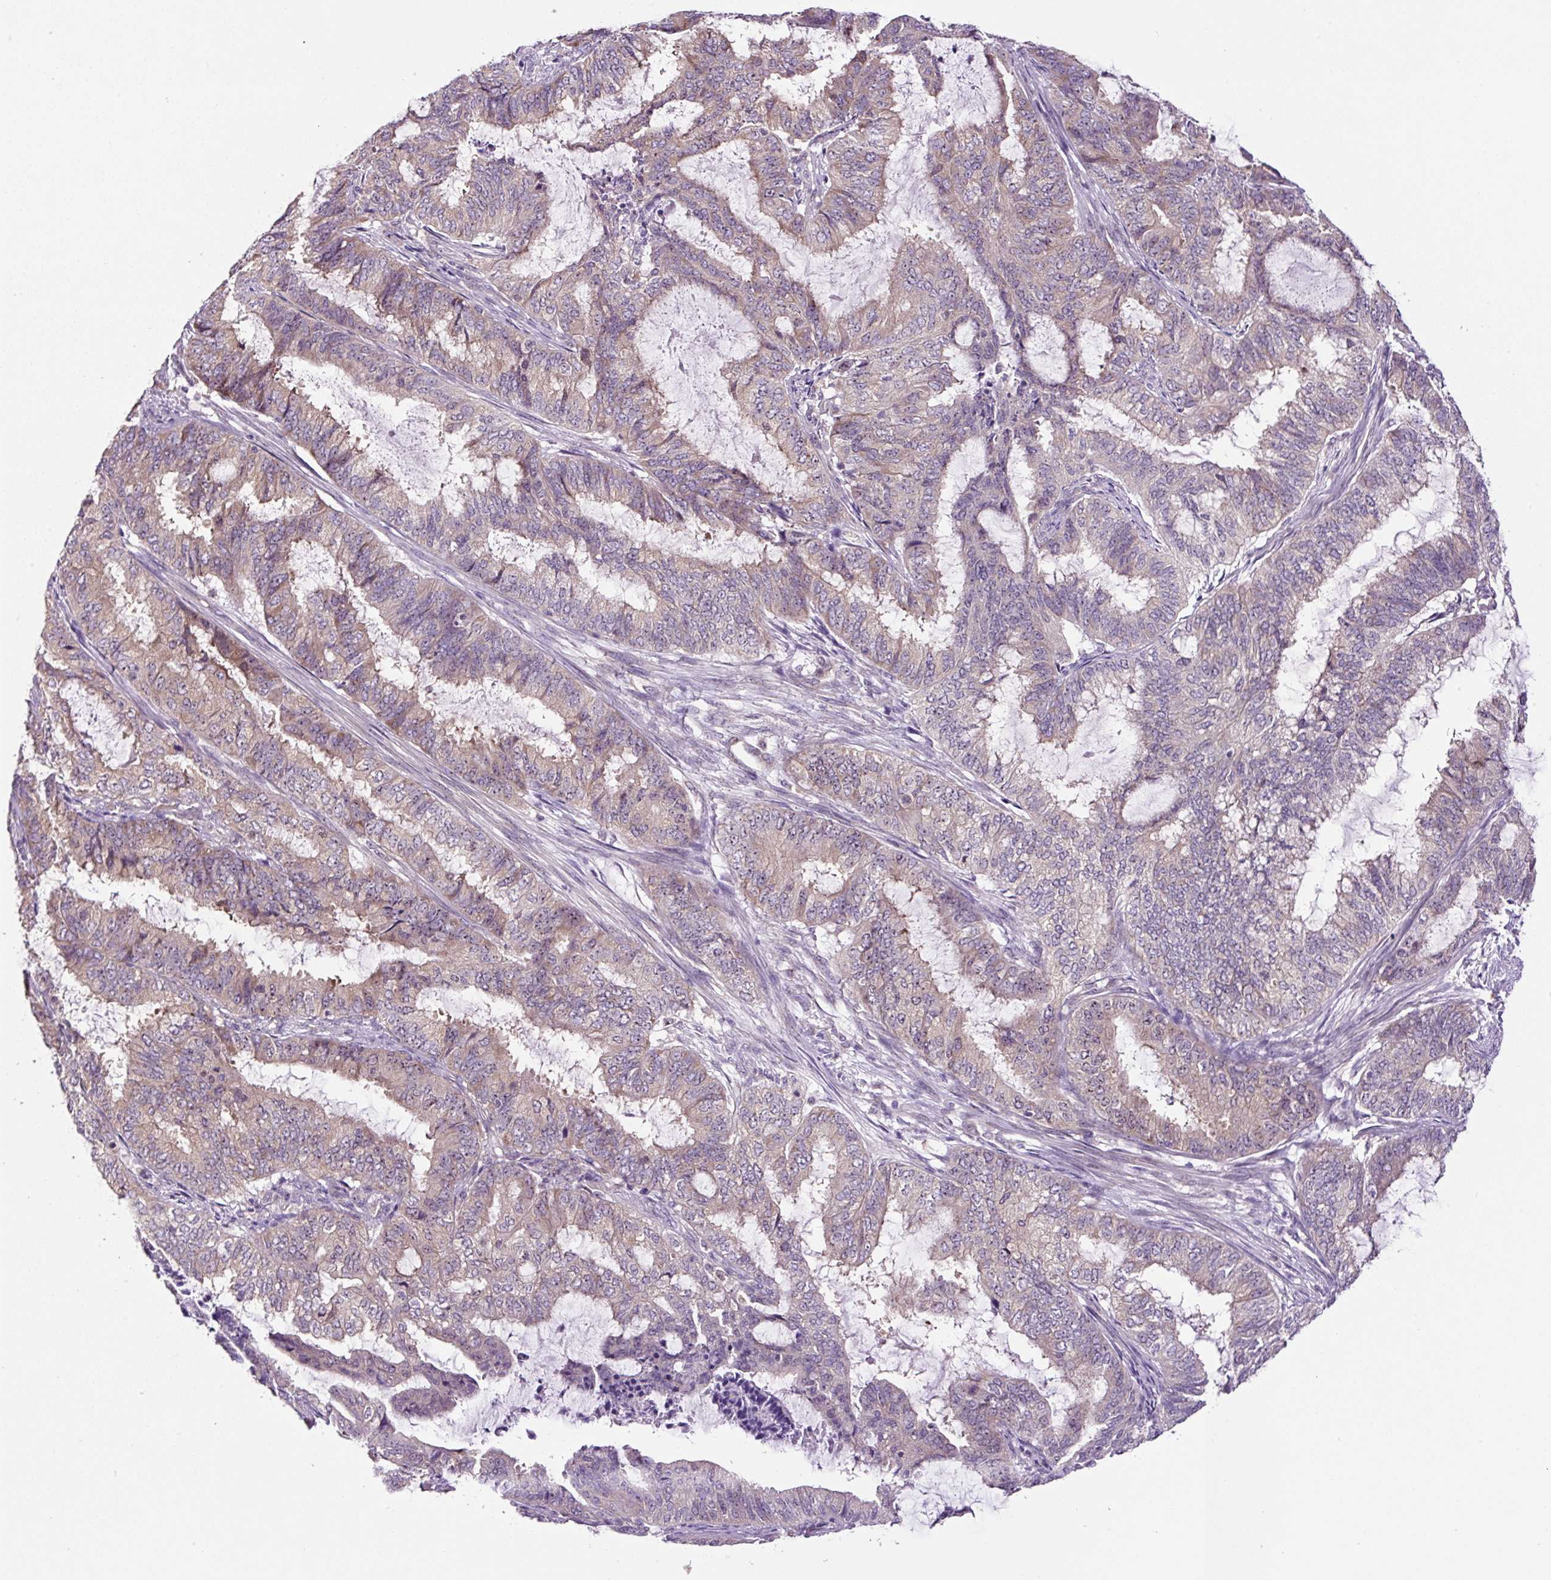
{"staining": {"intensity": "moderate", "quantity": "25%-75%", "location": "cytoplasmic/membranous"}, "tissue": "endometrial cancer", "cell_type": "Tumor cells", "image_type": "cancer", "snomed": [{"axis": "morphology", "description": "Adenocarcinoma, NOS"}, {"axis": "topography", "description": "Endometrium"}], "caption": "Endometrial cancer stained with a protein marker displays moderate staining in tumor cells.", "gene": "NOM1", "patient": {"sex": "female", "age": 51}}